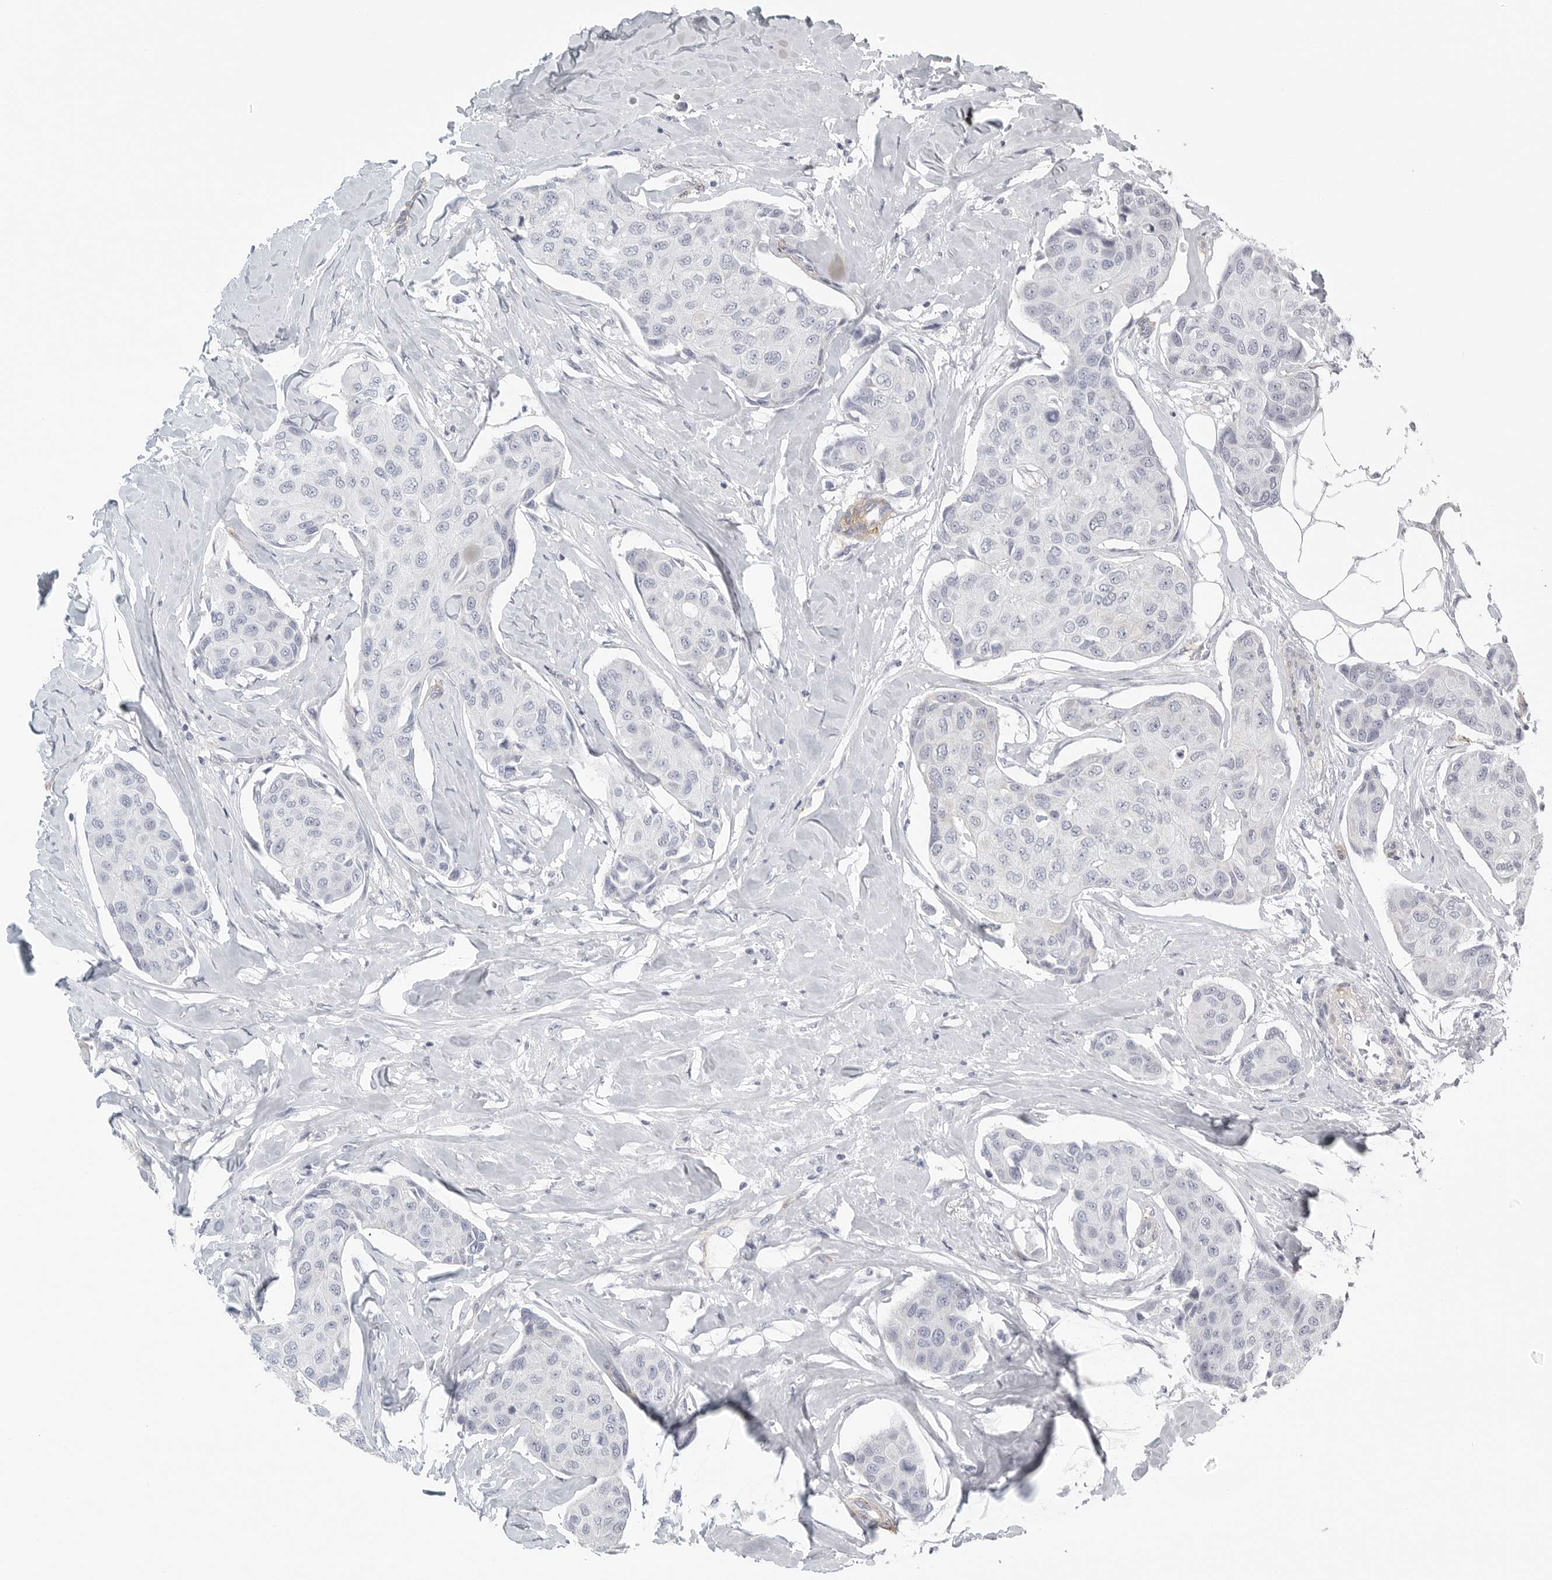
{"staining": {"intensity": "negative", "quantity": "none", "location": "none"}, "tissue": "breast cancer", "cell_type": "Tumor cells", "image_type": "cancer", "snomed": [{"axis": "morphology", "description": "Duct carcinoma"}, {"axis": "topography", "description": "Breast"}], "caption": "High magnification brightfield microscopy of invasive ductal carcinoma (breast) stained with DAB (3,3'-diaminobenzidine) (brown) and counterstained with hematoxylin (blue): tumor cells show no significant positivity.", "gene": "TNR", "patient": {"sex": "female", "age": 80}}